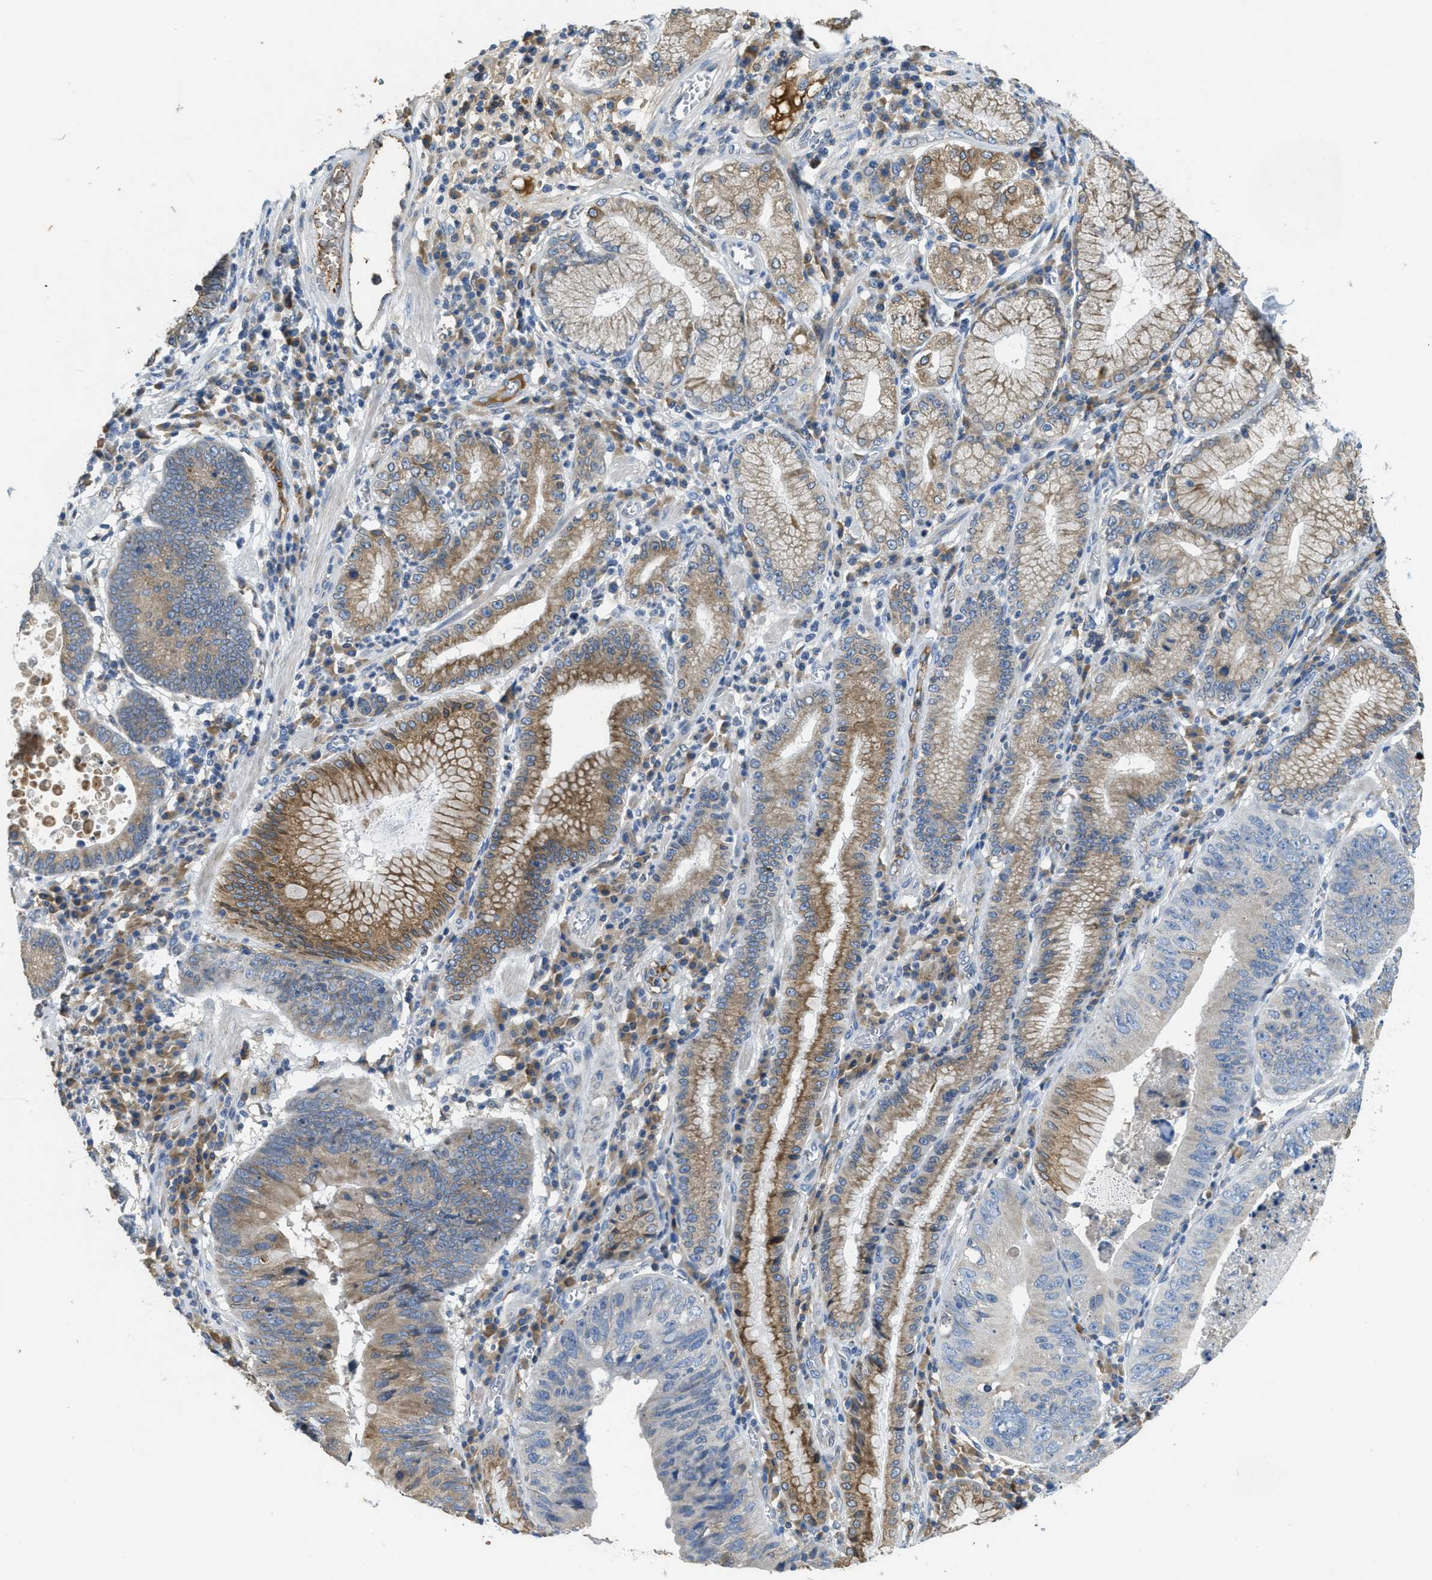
{"staining": {"intensity": "moderate", "quantity": "25%-75%", "location": "cytoplasmic/membranous"}, "tissue": "stomach cancer", "cell_type": "Tumor cells", "image_type": "cancer", "snomed": [{"axis": "morphology", "description": "Adenocarcinoma, NOS"}, {"axis": "topography", "description": "Stomach"}], "caption": "Protein expression analysis of human adenocarcinoma (stomach) reveals moderate cytoplasmic/membranous positivity in approximately 25%-75% of tumor cells. (DAB (3,3'-diaminobenzidine) IHC with brightfield microscopy, high magnification).", "gene": "MPDU1", "patient": {"sex": "male", "age": 59}}